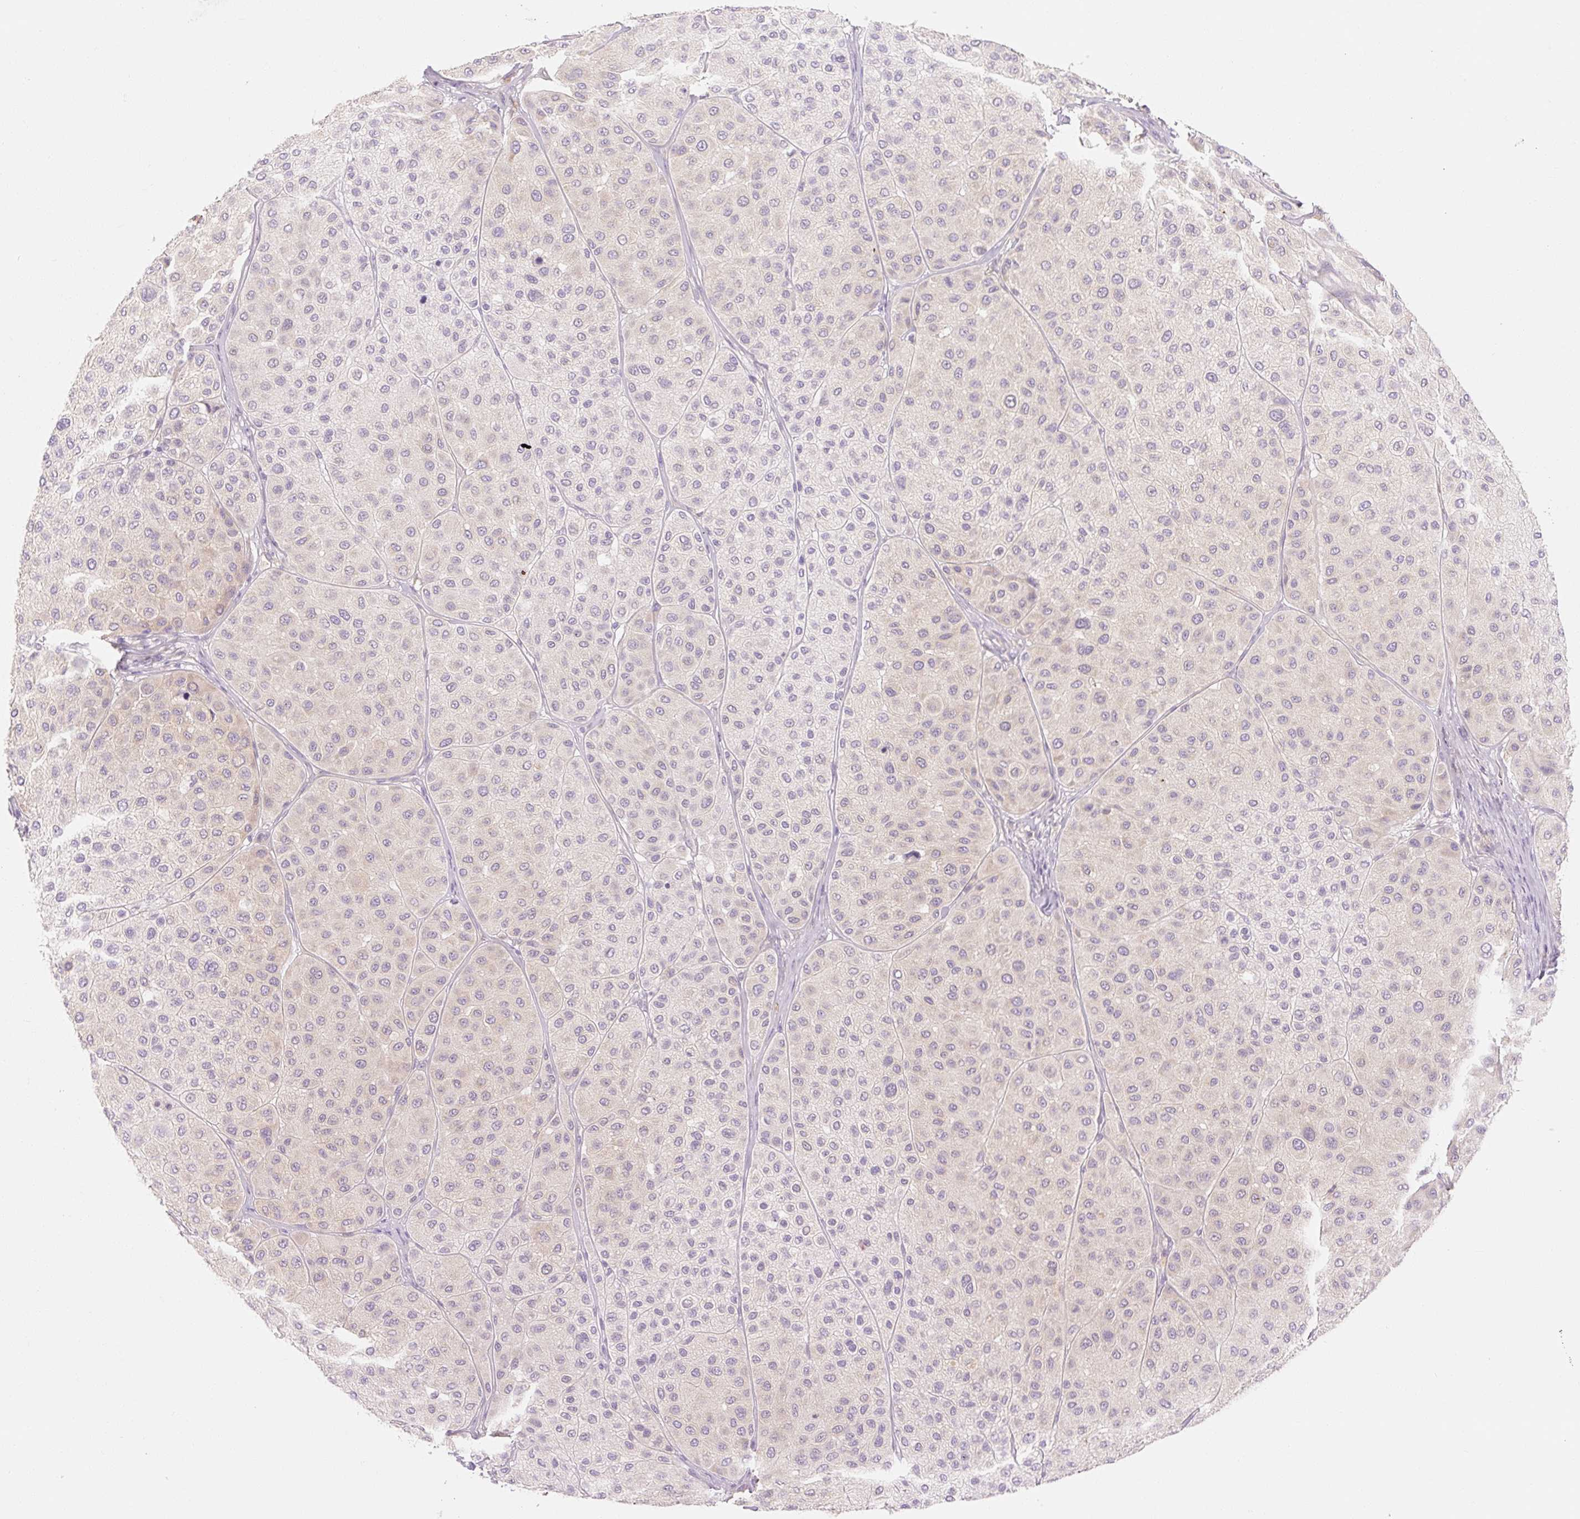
{"staining": {"intensity": "negative", "quantity": "none", "location": "none"}, "tissue": "melanoma", "cell_type": "Tumor cells", "image_type": "cancer", "snomed": [{"axis": "morphology", "description": "Malignant melanoma, Metastatic site"}, {"axis": "topography", "description": "Smooth muscle"}], "caption": "Immunohistochemistry (IHC) photomicrograph of human melanoma stained for a protein (brown), which demonstrates no positivity in tumor cells.", "gene": "MYO1D", "patient": {"sex": "male", "age": 41}}